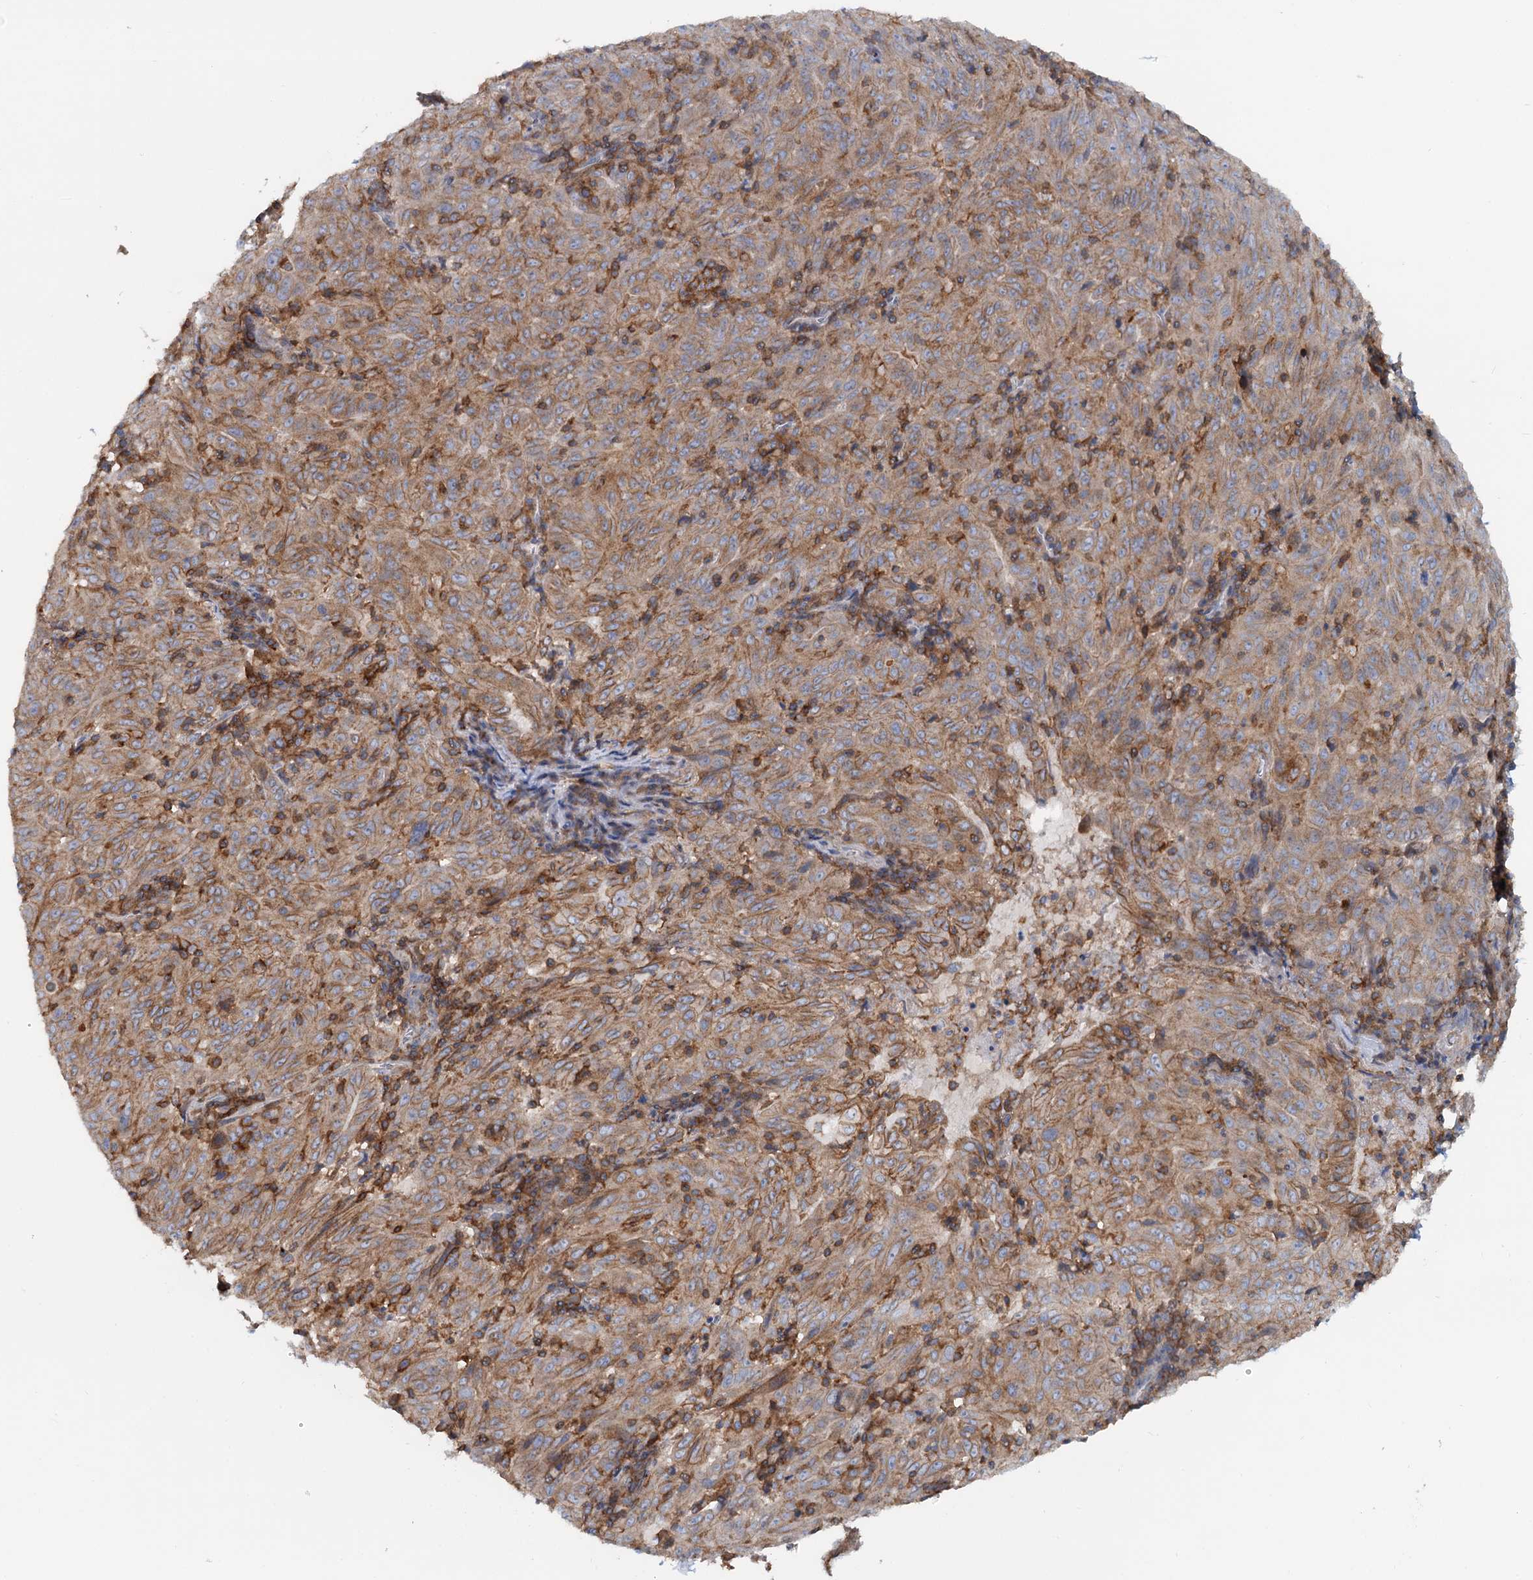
{"staining": {"intensity": "moderate", "quantity": ">75%", "location": "cytoplasmic/membranous"}, "tissue": "pancreatic cancer", "cell_type": "Tumor cells", "image_type": "cancer", "snomed": [{"axis": "morphology", "description": "Adenocarcinoma, NOS"}, {"axis": "topography", "description": "Pancreas"}], "caption": "Tumor cells display moderate cytoplasmic/membranous expression in approximately >75% of cells in pancreatic cancer (adenocarcinoma).", "gene": "LRCH4", "patient": {"sex": "male", "age": 63}}